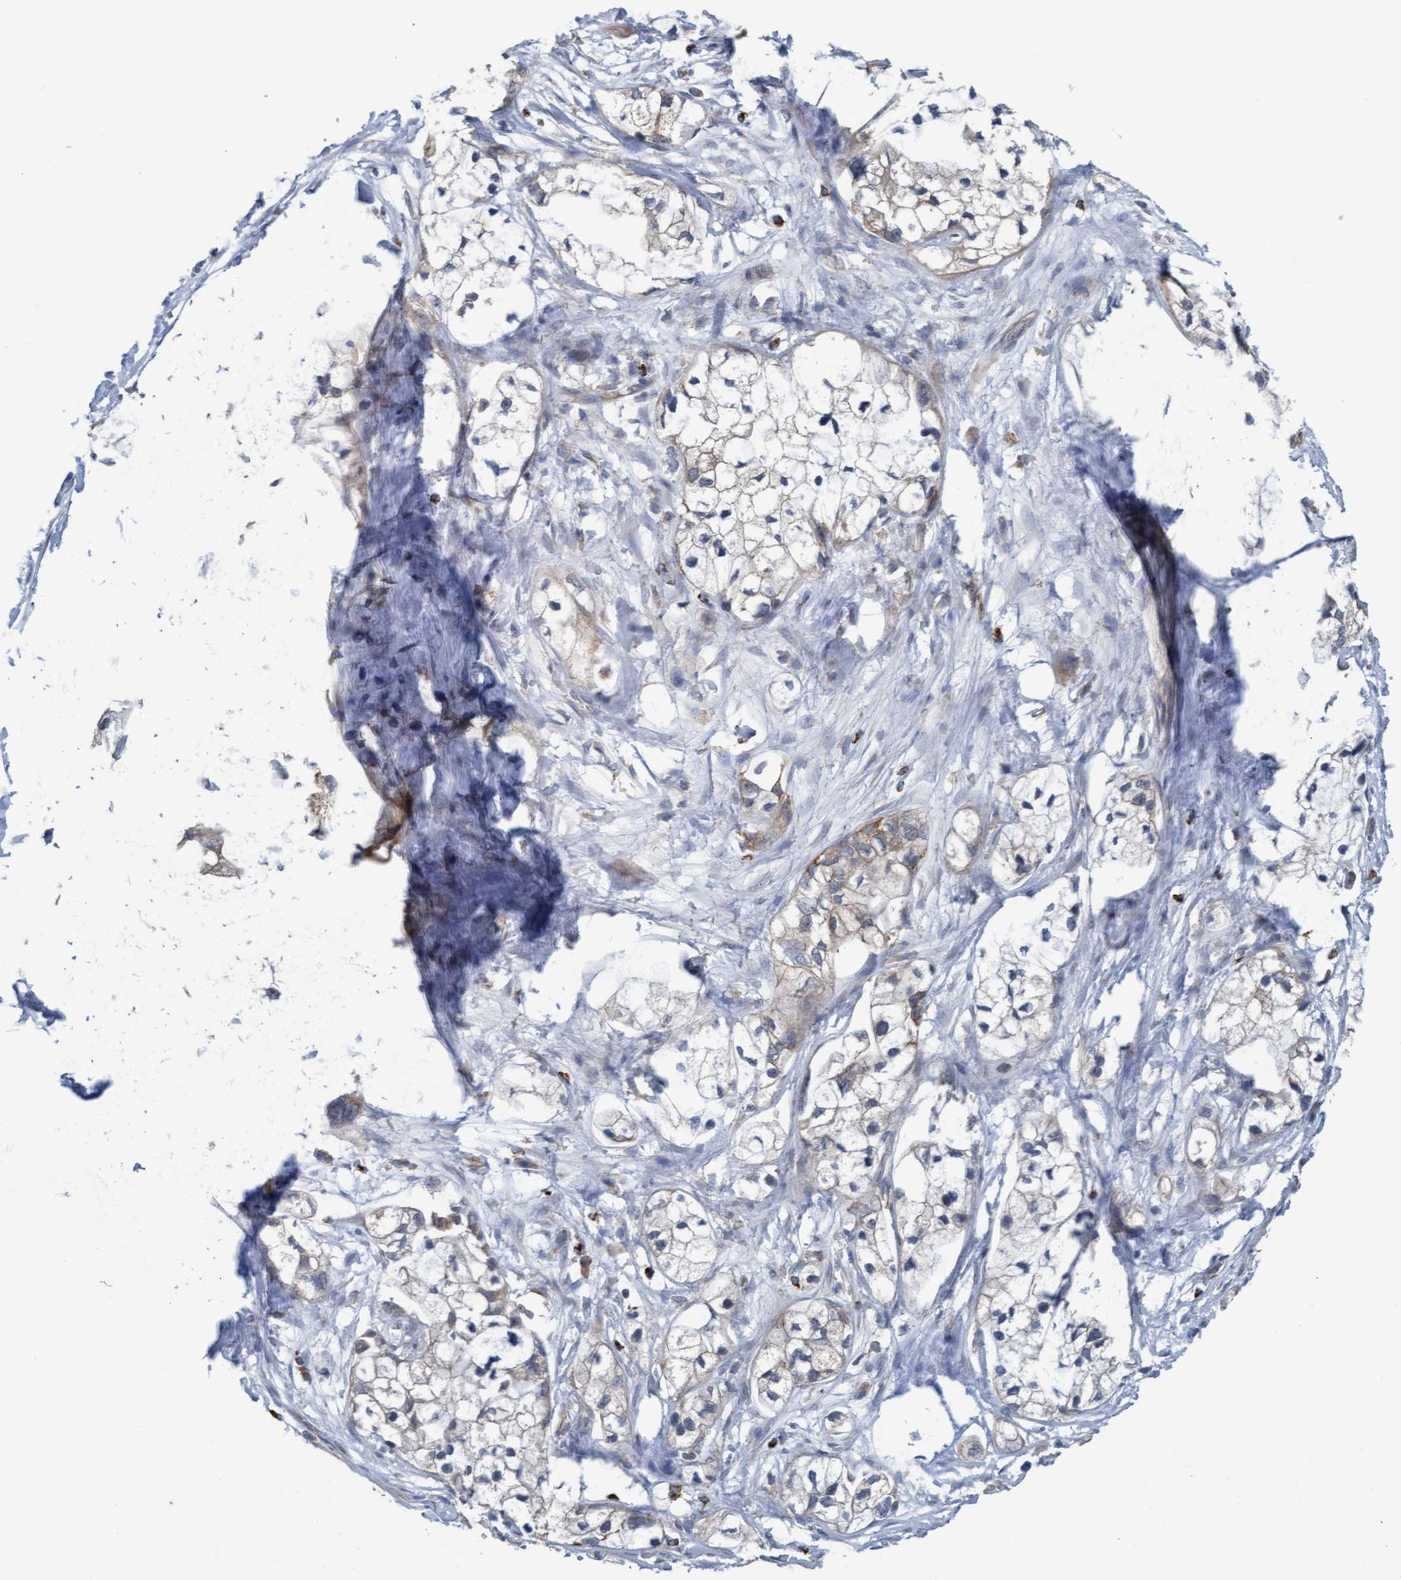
{"staining": {"intensity": "weak", "quantity": "25%-75%", "location": "cytoplasmic/membranous"}, "tissue": "pancreatic cancer", "cell_type": "Tumor cells", "image_type": "cancer", "snomed": [{"axis": "morphology", "description": "Adenocarcinoma, NOS"}, {"axis": "topography", "description": "Pancreas"}], "caption": "High-power microscopy captured an immunohistochemistry (IHC) image of pancreatic adenocarcinoma, revealing weak cytoplasmic/membranous staining in approximately 25%-75% of tumor cells.", "gene": "LRSAM1", "patient": {"sex": "male", "age": 74}}